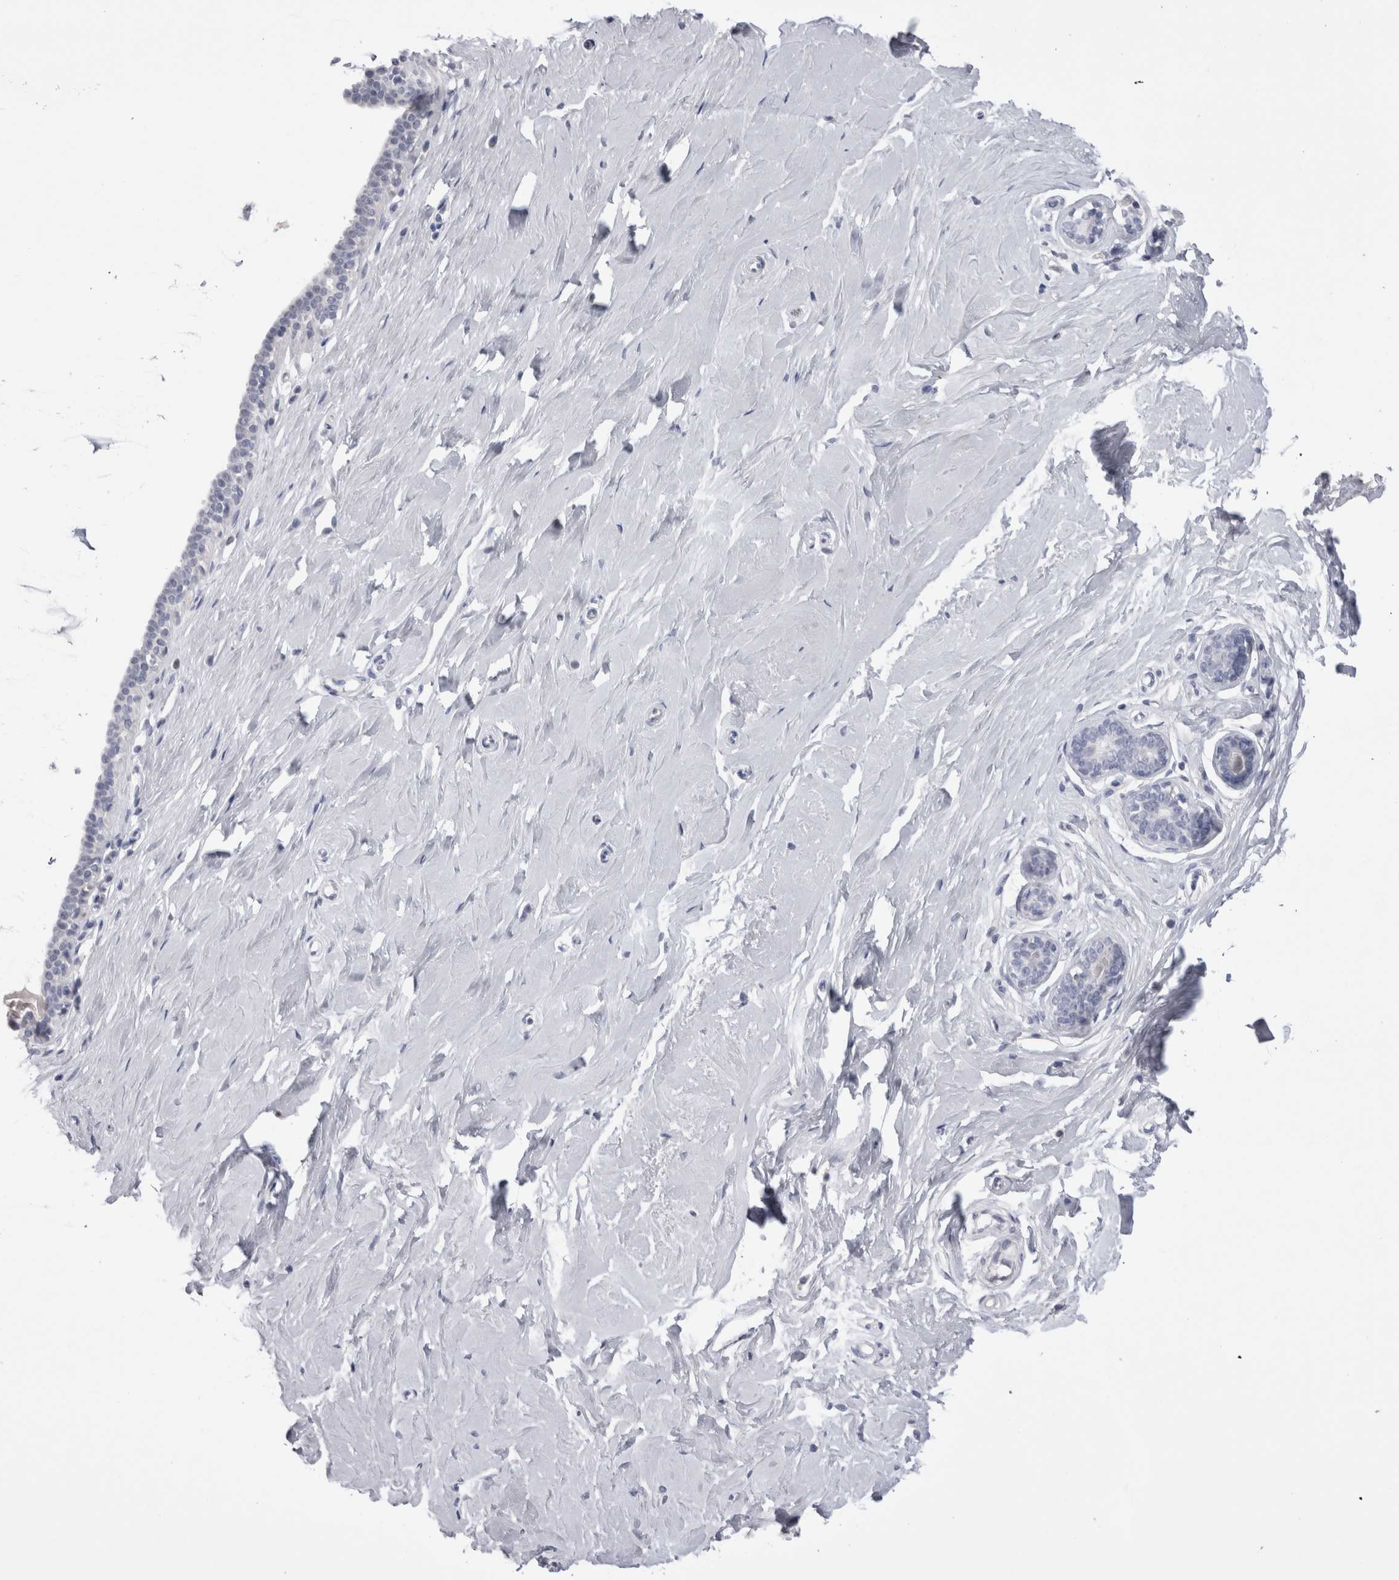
{"staining": {"intensity": "negative", "quantity": "none", "location": "none"}, "tissue": "breast", "cell_type": "Adipocytes", "image_type": "normal", "snomed": [{"axis": "morphology", "description": "Normal tissue, NOS"}, {"axis": "topography", "description": "Breast"}], "caption": "Immunohistochemical staining of benign breast exhibits no significant positivity in adipocytes.", "gene": "SUCNR1", "patient": {"sex": "female", "age": 23}}